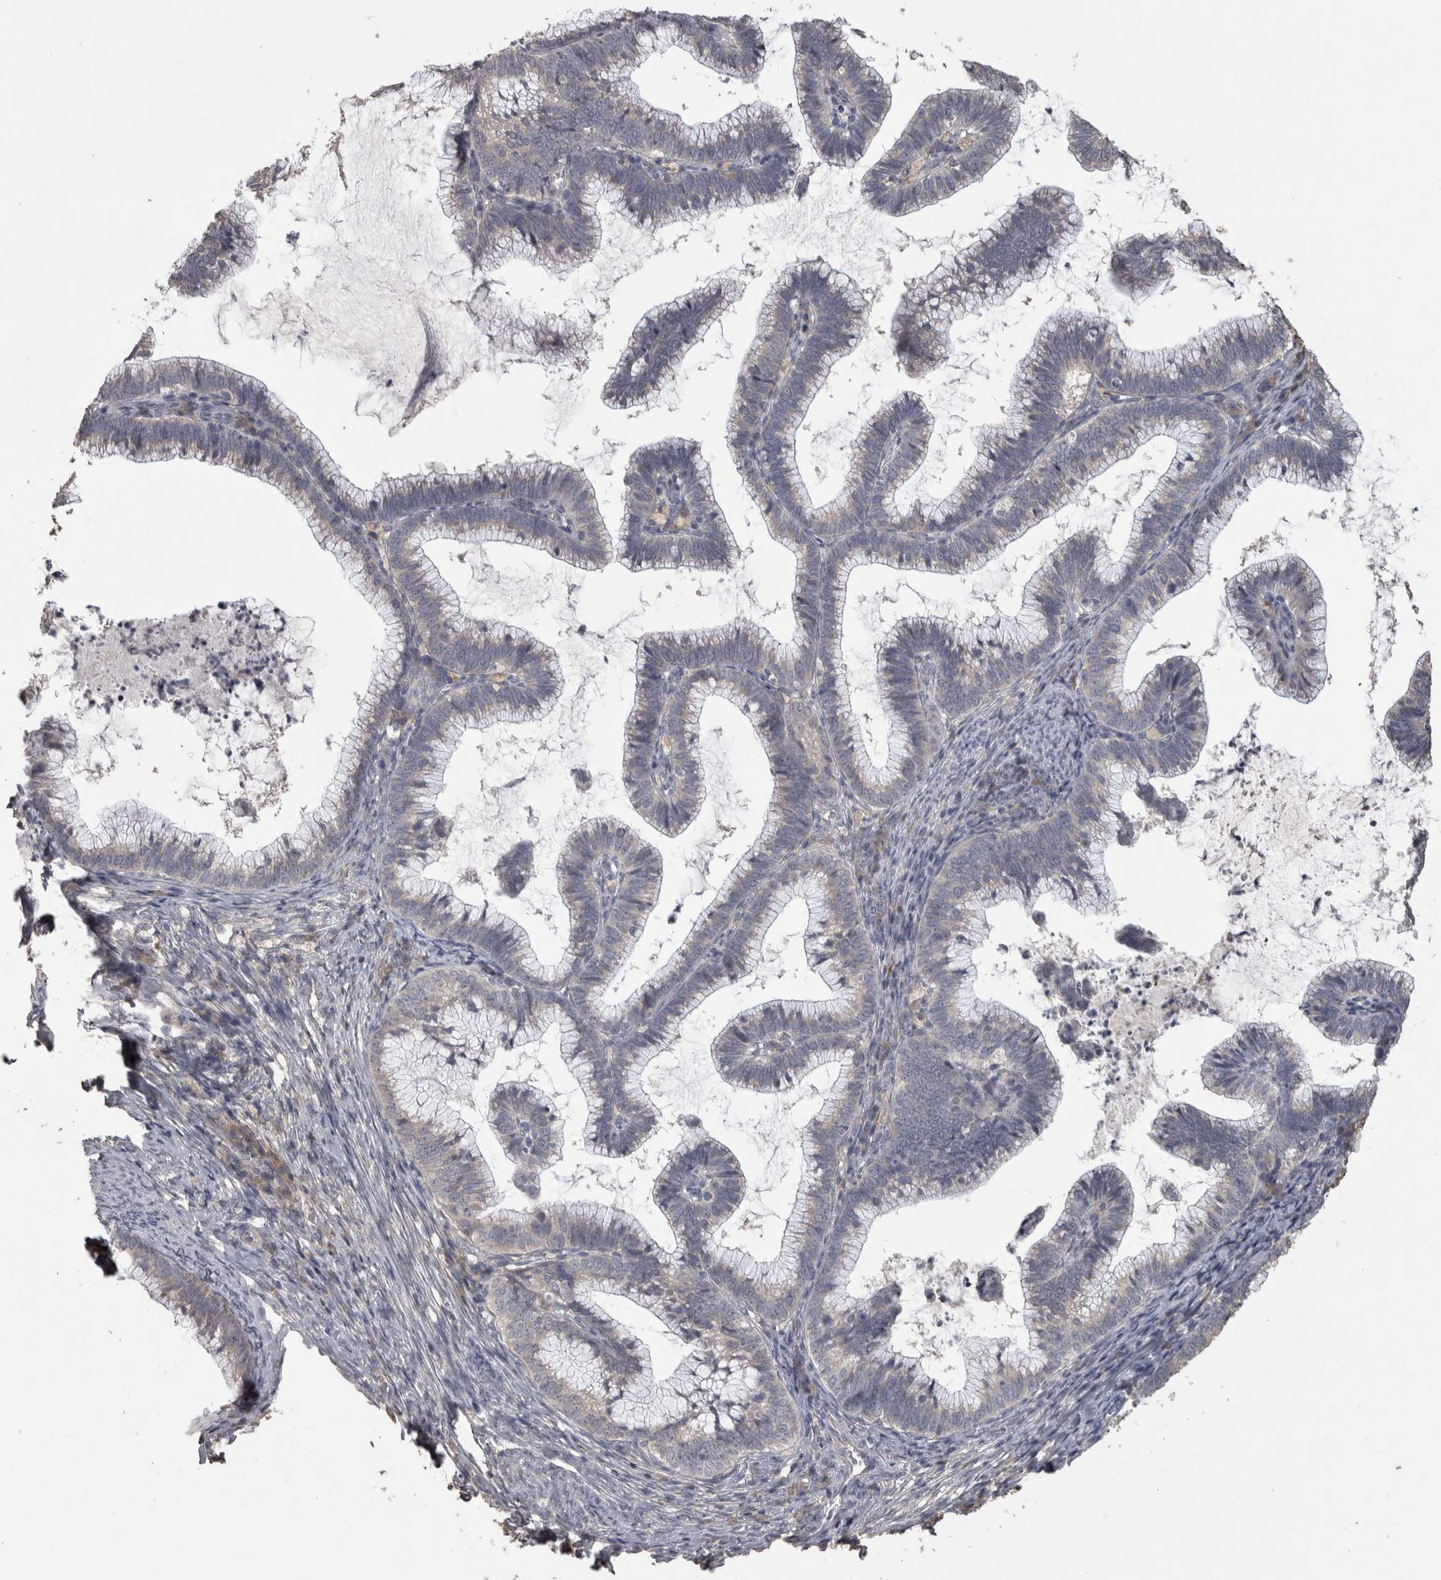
{"staining": {"intensity": "negative", "quantity": "none", "location": "none"}, "tissue": "cervical cancer", "cell_type": "Tumor cells", "image_type": "cancer", "snomed": [{"axis": "morphology", "description": "Adenocarcinoma, NOS"}, {"axis": "topography", "description": "Cervix"}], "caption": "Tumor cells show no significant expression in cervical cancer.", "gene": "RAB29", "patient": {"sex": "female", "age": 36}}